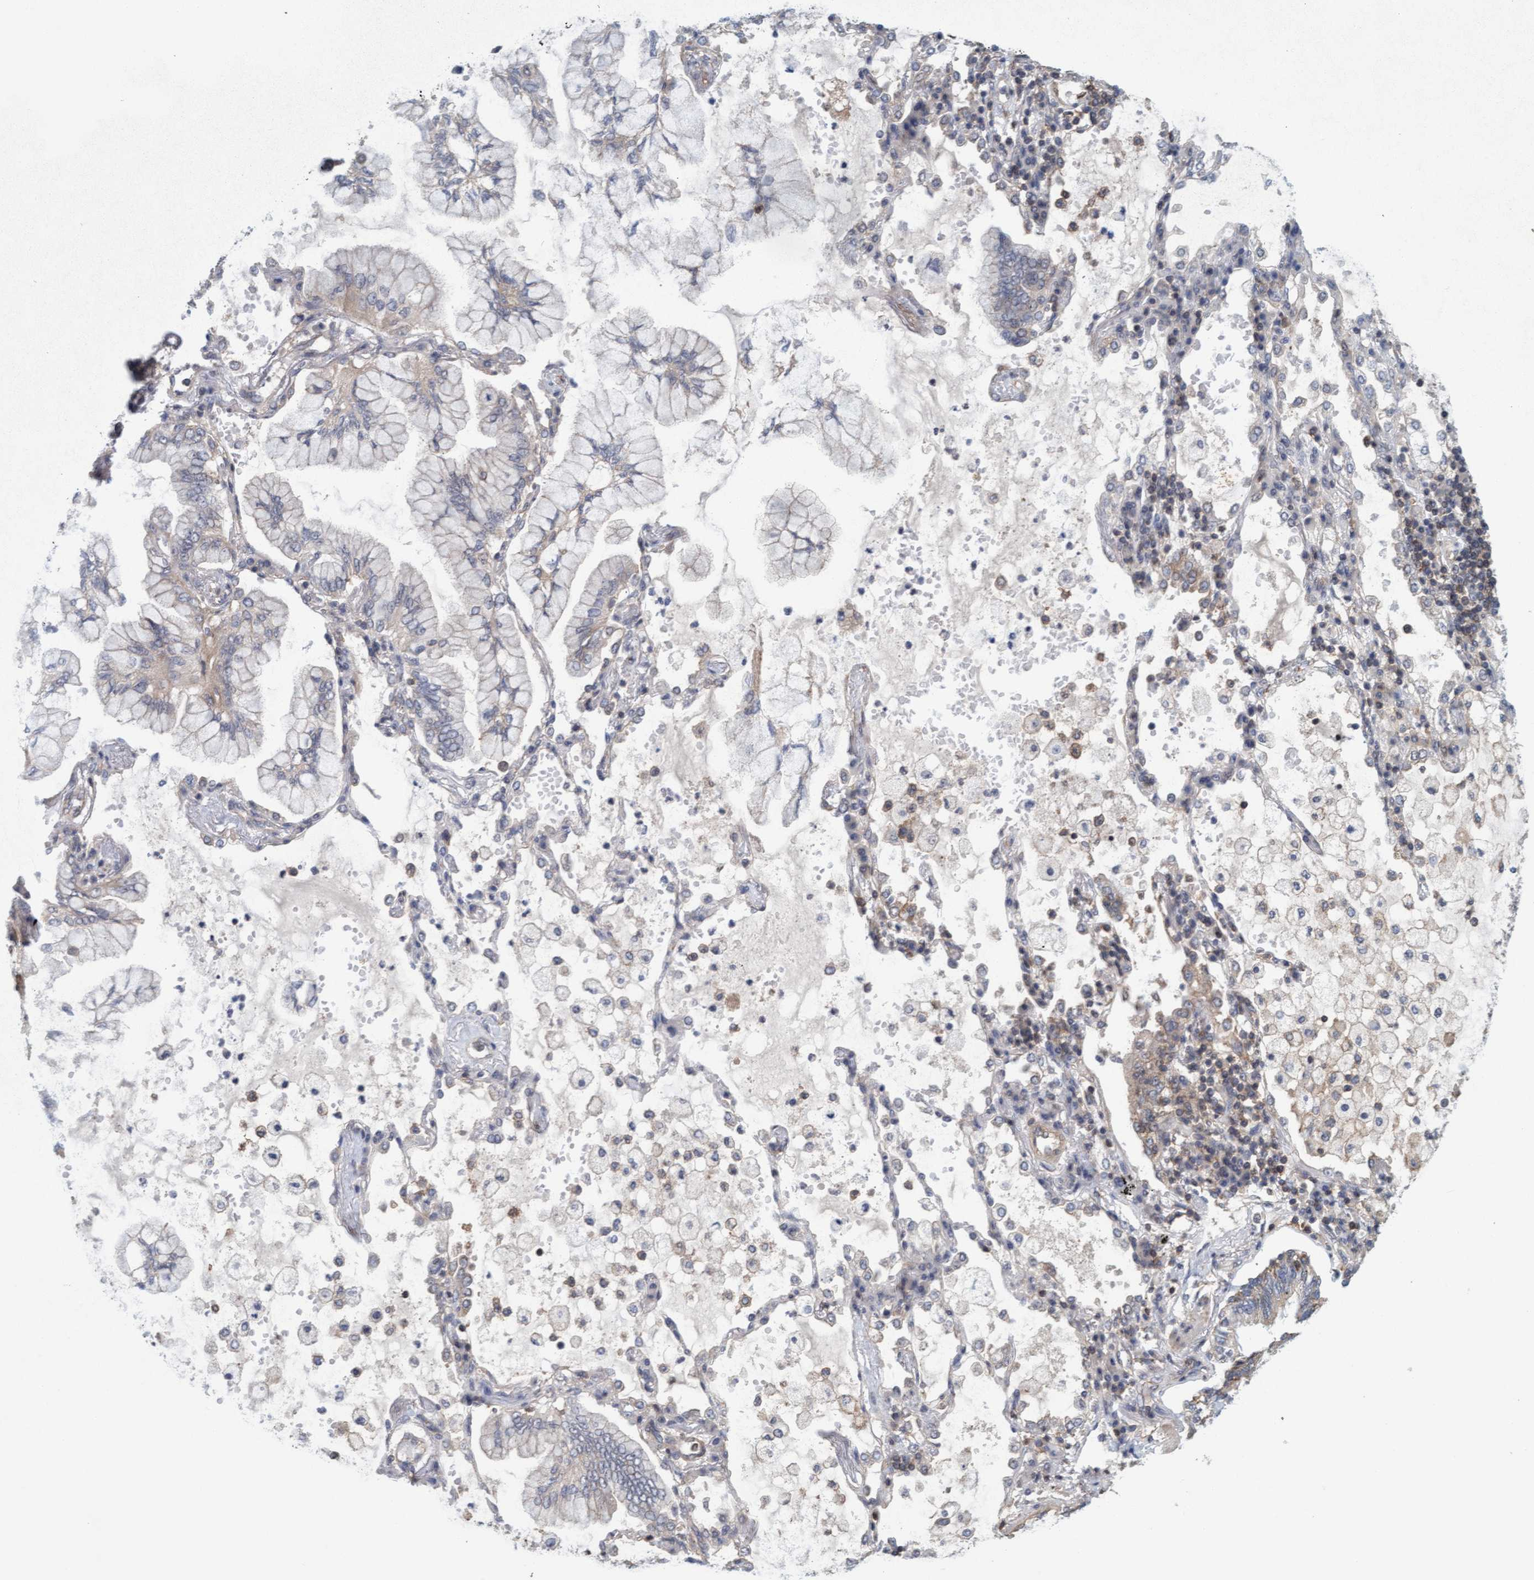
{"staining": {"intensity": "weak", "quantity": "<25%", "location": "cytoplasmic/membranous"}, "tissue": "lung cancer", "cell_type": "Tumor cells", "image_type": "cancer", "snomed": [{"axis": "morphology", "description": "Adenocarcinoma, NOS"}, {"axis": "topography", "description": "Lung"}], "caption": "A histopathology image of human lung cancer is negative for staining in tumor cells.", "gene": "FXR2", "patient": {"sex": "female", "age": 70}}